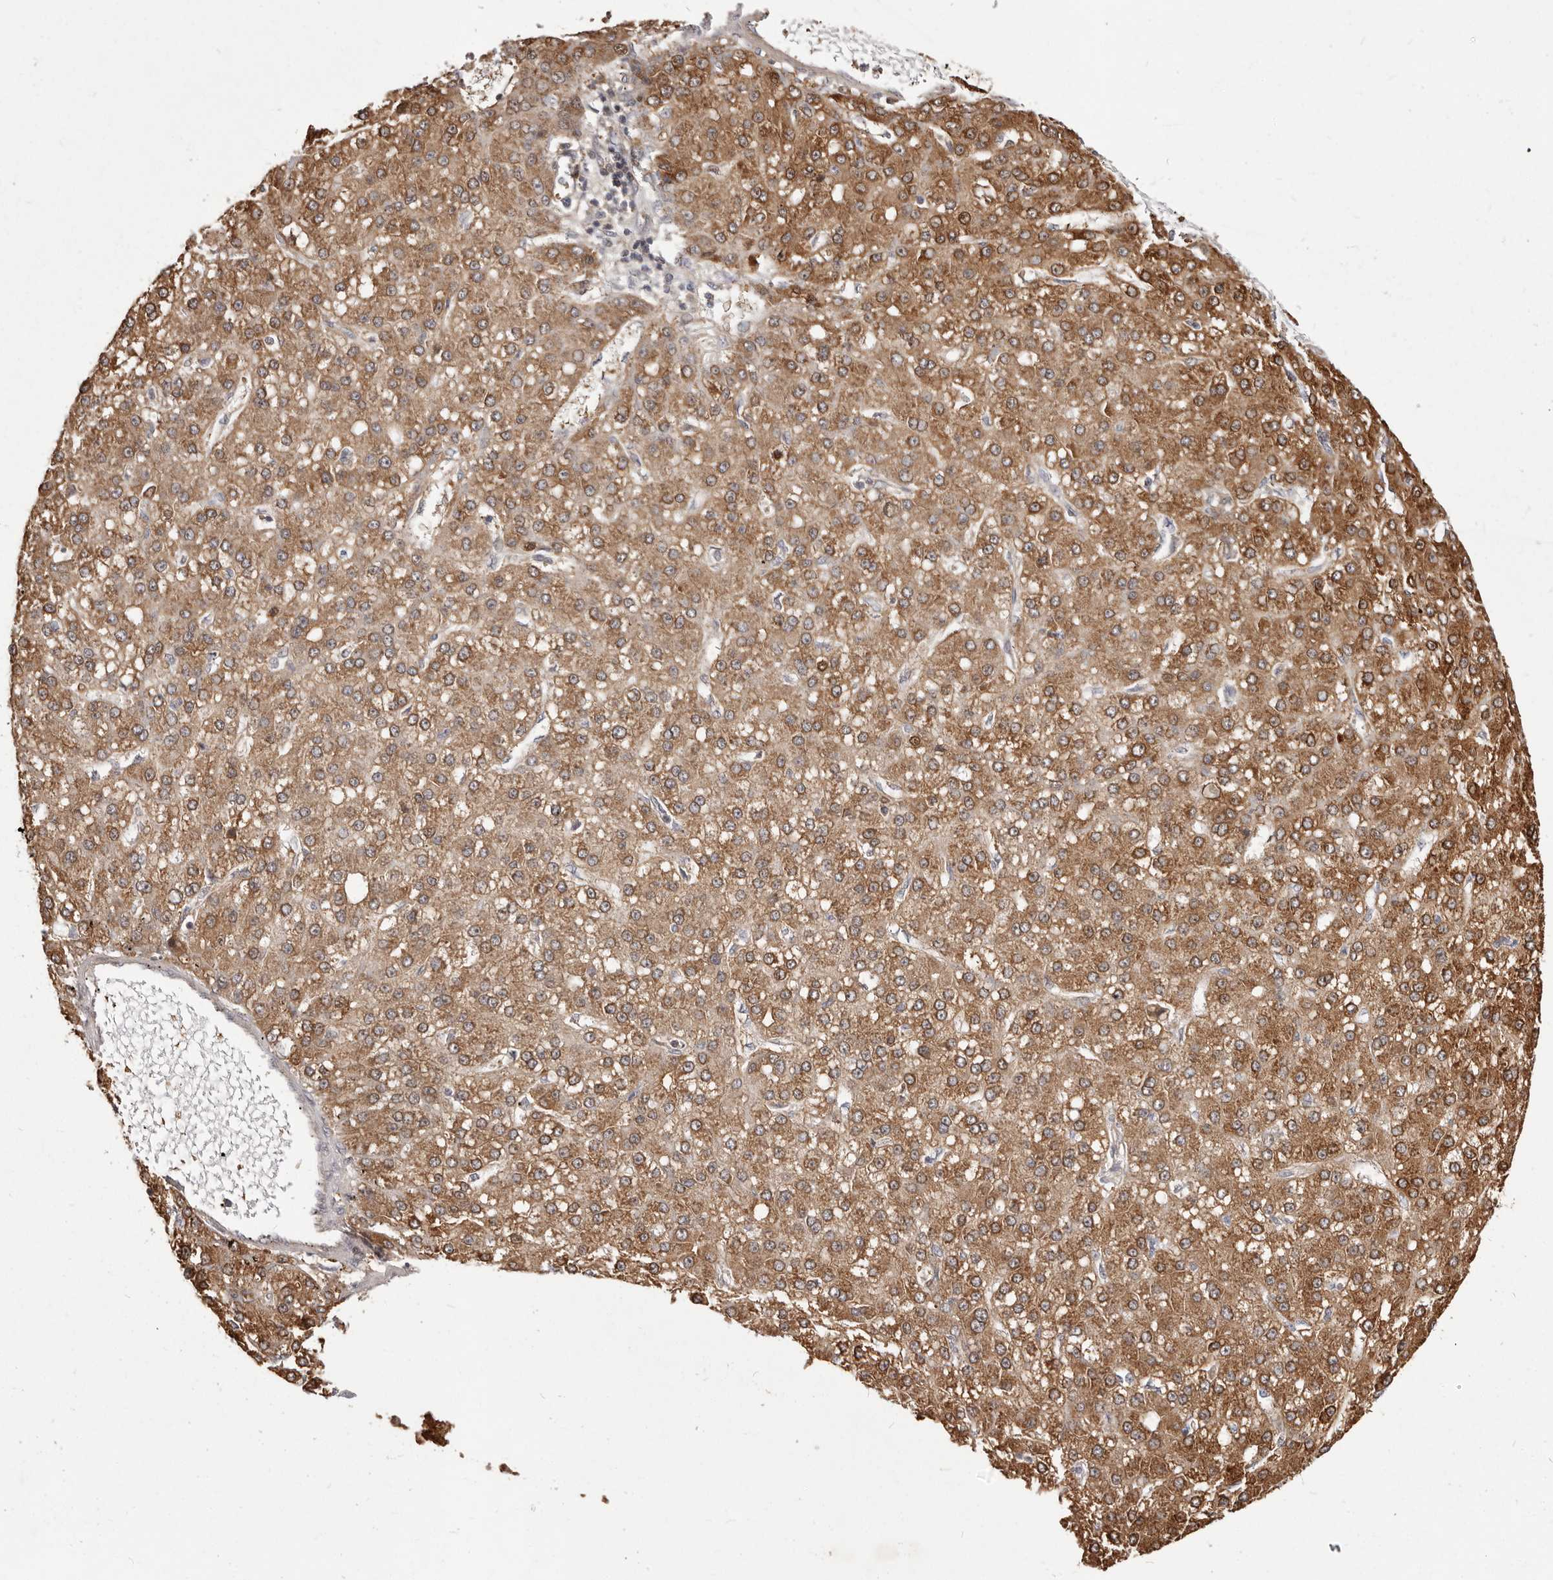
{"staining": {"intensity": "moderate", "quantity": ">75%", "location": "cytoplasmic/membranous"}, "tissue": "liver cancer", "cell_type": "Tumor cells", "image_type": "cancer", "snomed": [{"axis": "morphology", "description": "Carcinoma, Hepatocellular, NOS"}, {"axis": "topography", "description": "Liver"}], "caption": "A brown stain labels moderate cytoplasmic/membranous staining of a protein in liver cancer (hepatocellular carcinoma) tumor cells.", "gene": "GFOD1", "patient": {"sex": "male", "age": 67}}